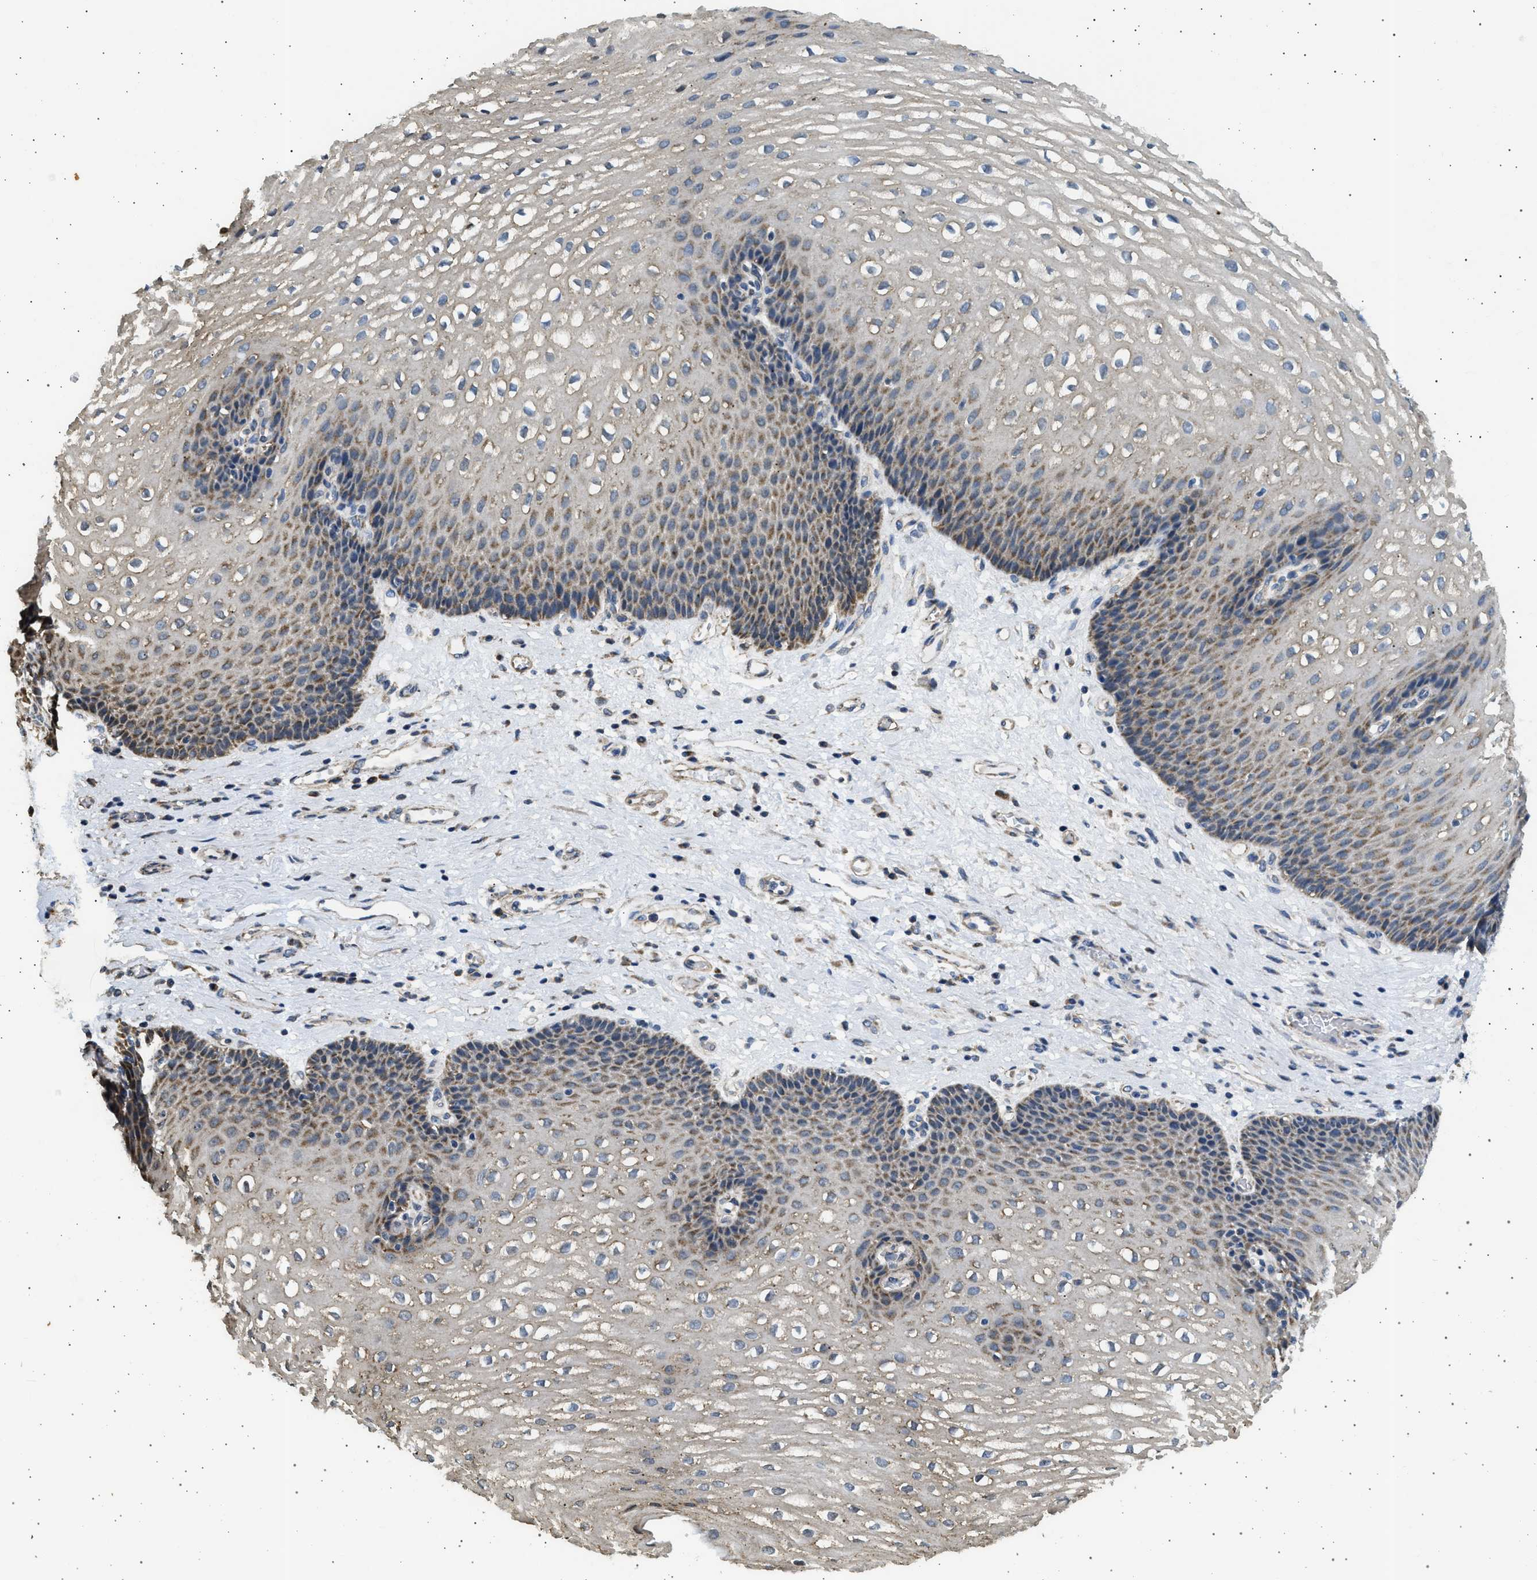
{"staining": {"intensity": "moderate", "quantity": "<25%", "location": "cytoplasmic/membranous"}, "tissue": "esophagus", "cell_type": "Squamous epithelial cells", "image_type": "normal", "snomed": [{"axis": "morphology", "description": "Normal tissue, NOS"}, {"axis": "topography", "description": "Esophagus"}], "caption": "Immunohistochemical staining of normal human esophagus displays moderate cytoplasmic/membranous protein staining in about <25% of squamous epithelial cells. (Brightfield microscopy of DAB IHC at high magnification).", "gene": "KCNA4", "patient": {"sex": "male", "age": 48}}